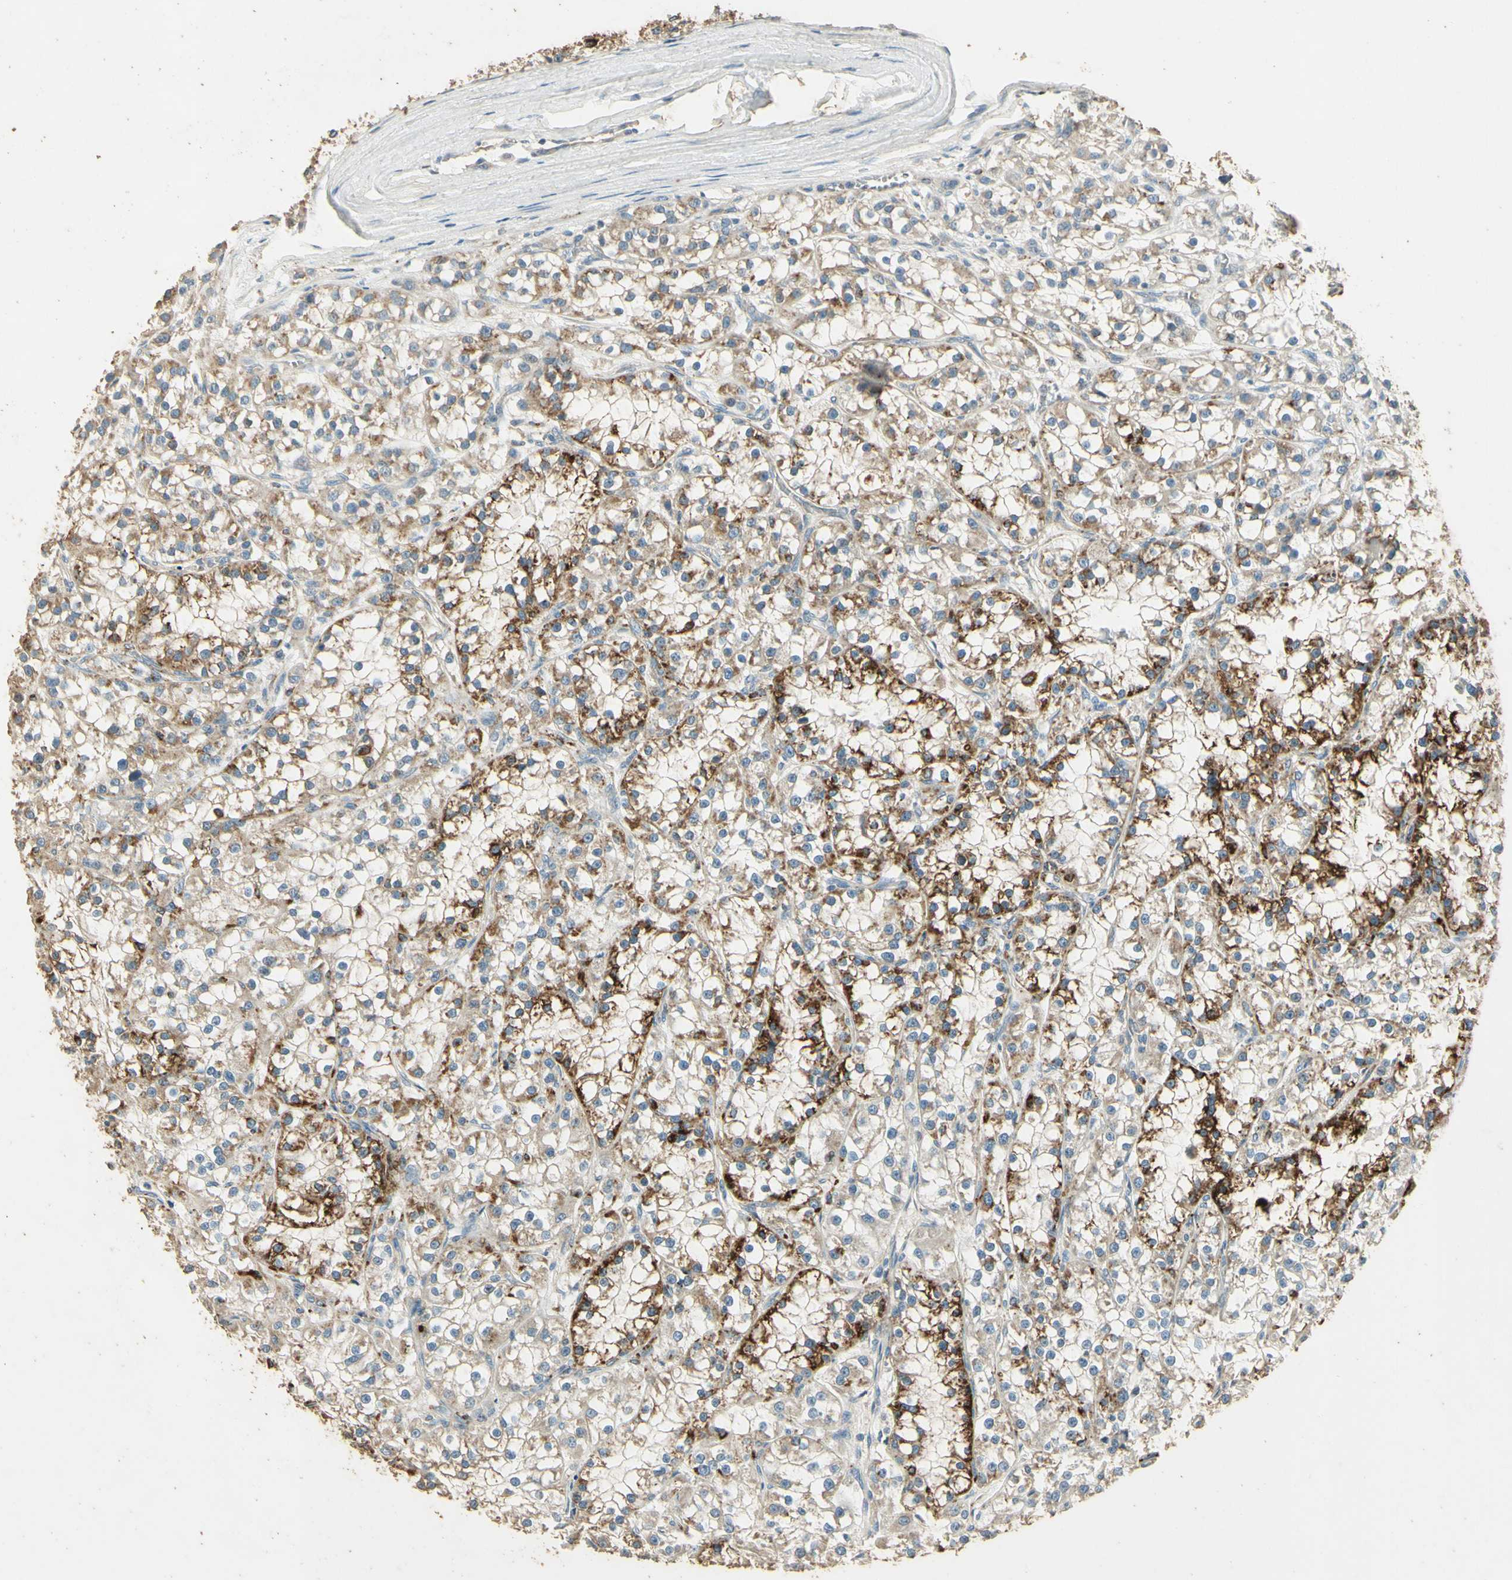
{"staining": {"intensity": "moderate", "quantity": ">75%", "location": "cytoplasmic/membranous"}, "tissue": "renal cancer", "cell_type": "Tumor cells", "image_type": "cancer", "snomed": [{"axis": "morphology", "description": "Adenocarcinoma, NOS"}, {"axis": "topography", "description": "Kidney"}], "caption": "The histopathology image displays staining of renal cancer (adenocarcinoma), revealing moderate cytoplasmic/membranous protein positivity (brown color) within tumor cells. The protein of interest is shown in brown color, while the nuclei are stained blue.", "gene": "ARHGEF17", "patient": {"sex": "female", "age": 52}}